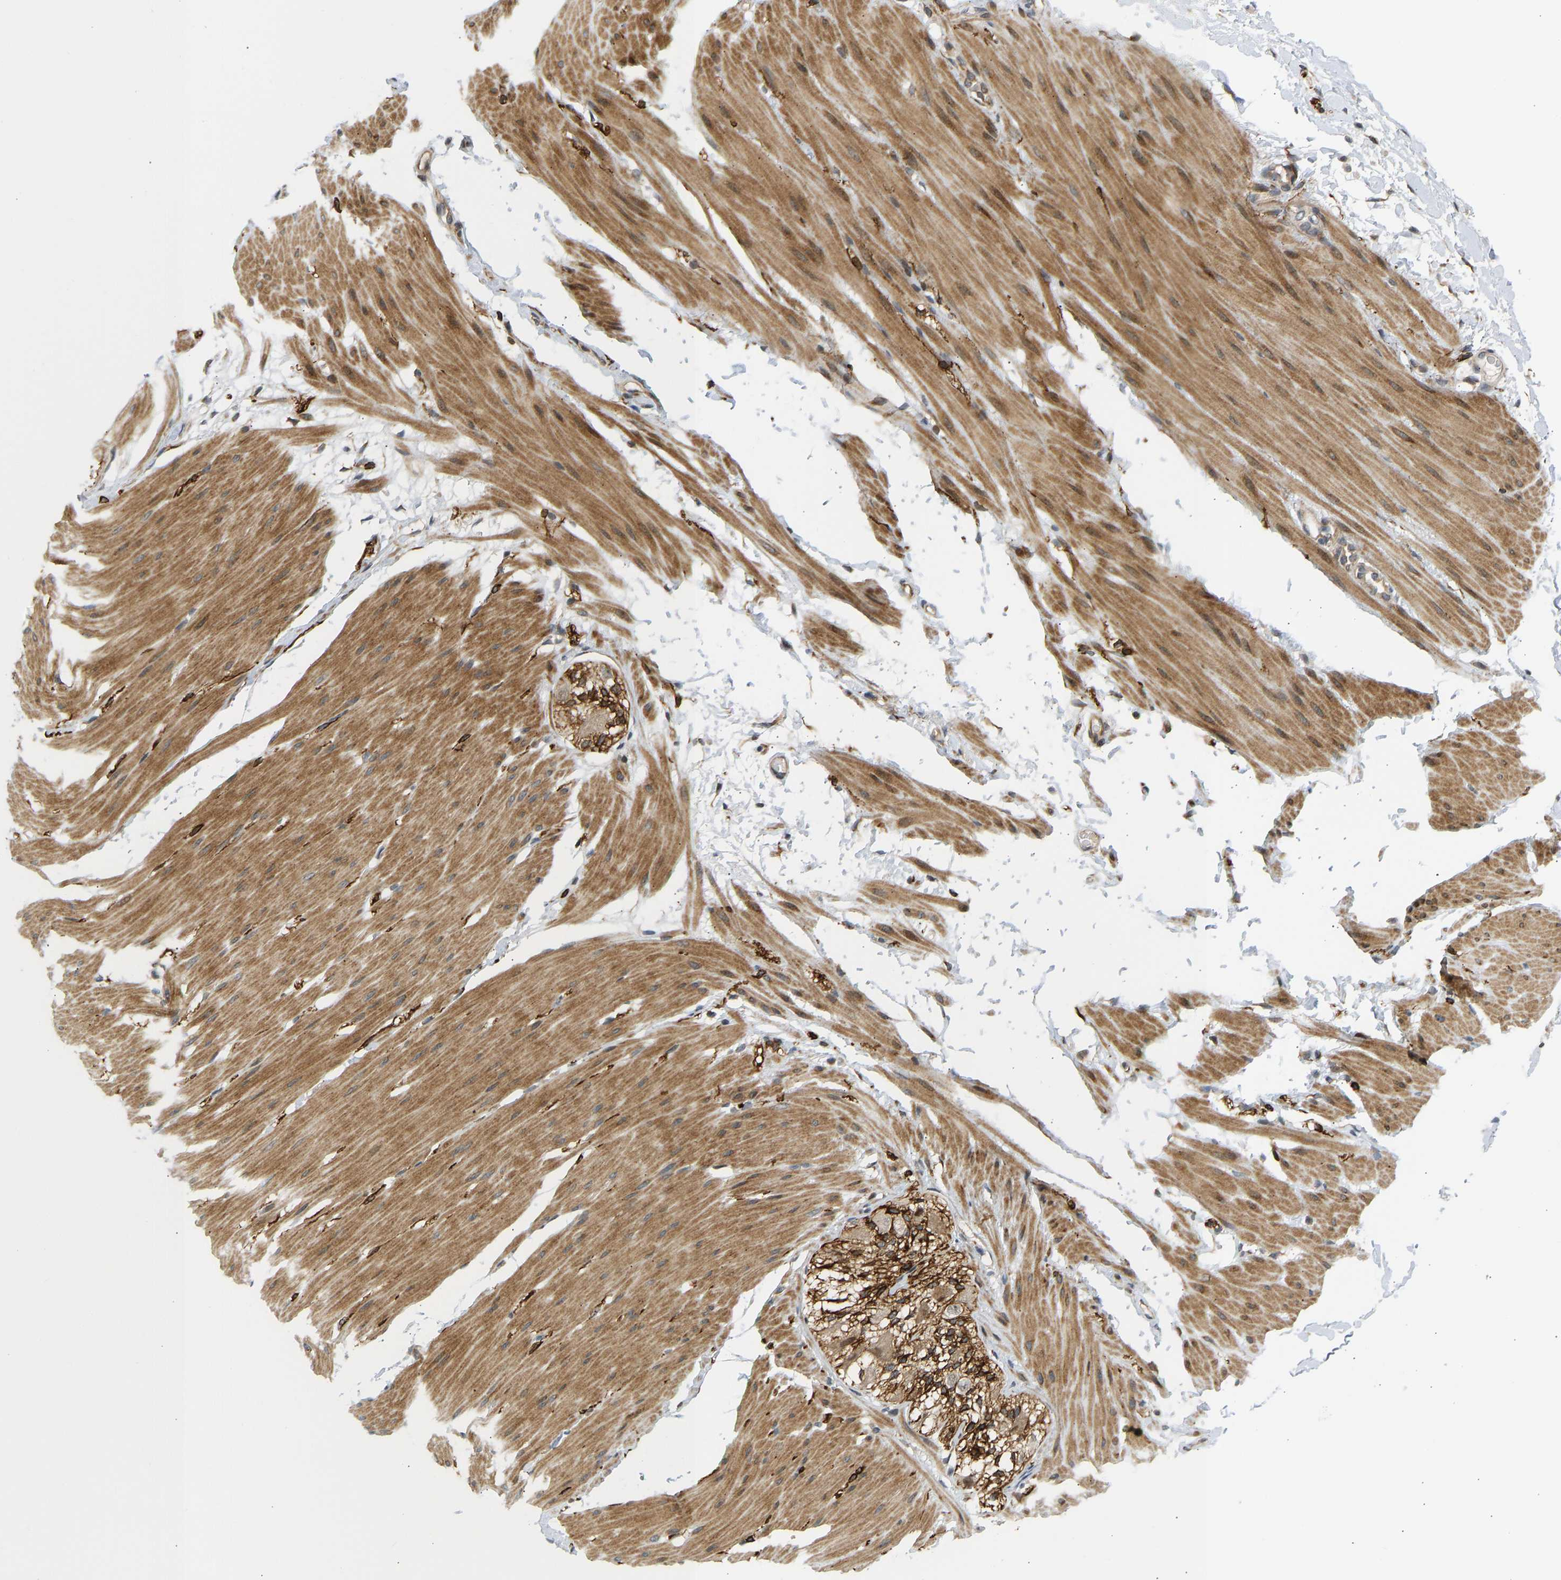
{"staining": {"intensity": "moderate", "quantity": ">75%", "location": "cytoplasmic/membranous,nuclear"}, "tissue": "smooth muscle", "cell_type": "Smooth muscle cells", "image_type": "normal", "snomed": [{"axis": "morphology", "description": "Normal tissue, NOS"}, {"axis": "topography", "description": "Smooth muscle"}, {"axis": "topography", "description": "Colon"}], "caption": "Immunohistochemical staining of benign human smooth muscle displays >75% levels of moderate cytoplasmic/membranous,nuclear protein staining in approximately >75% of smooth muscle cells.", "gene": "BAG1", "patient": {"sex": "male", "age": 67}}